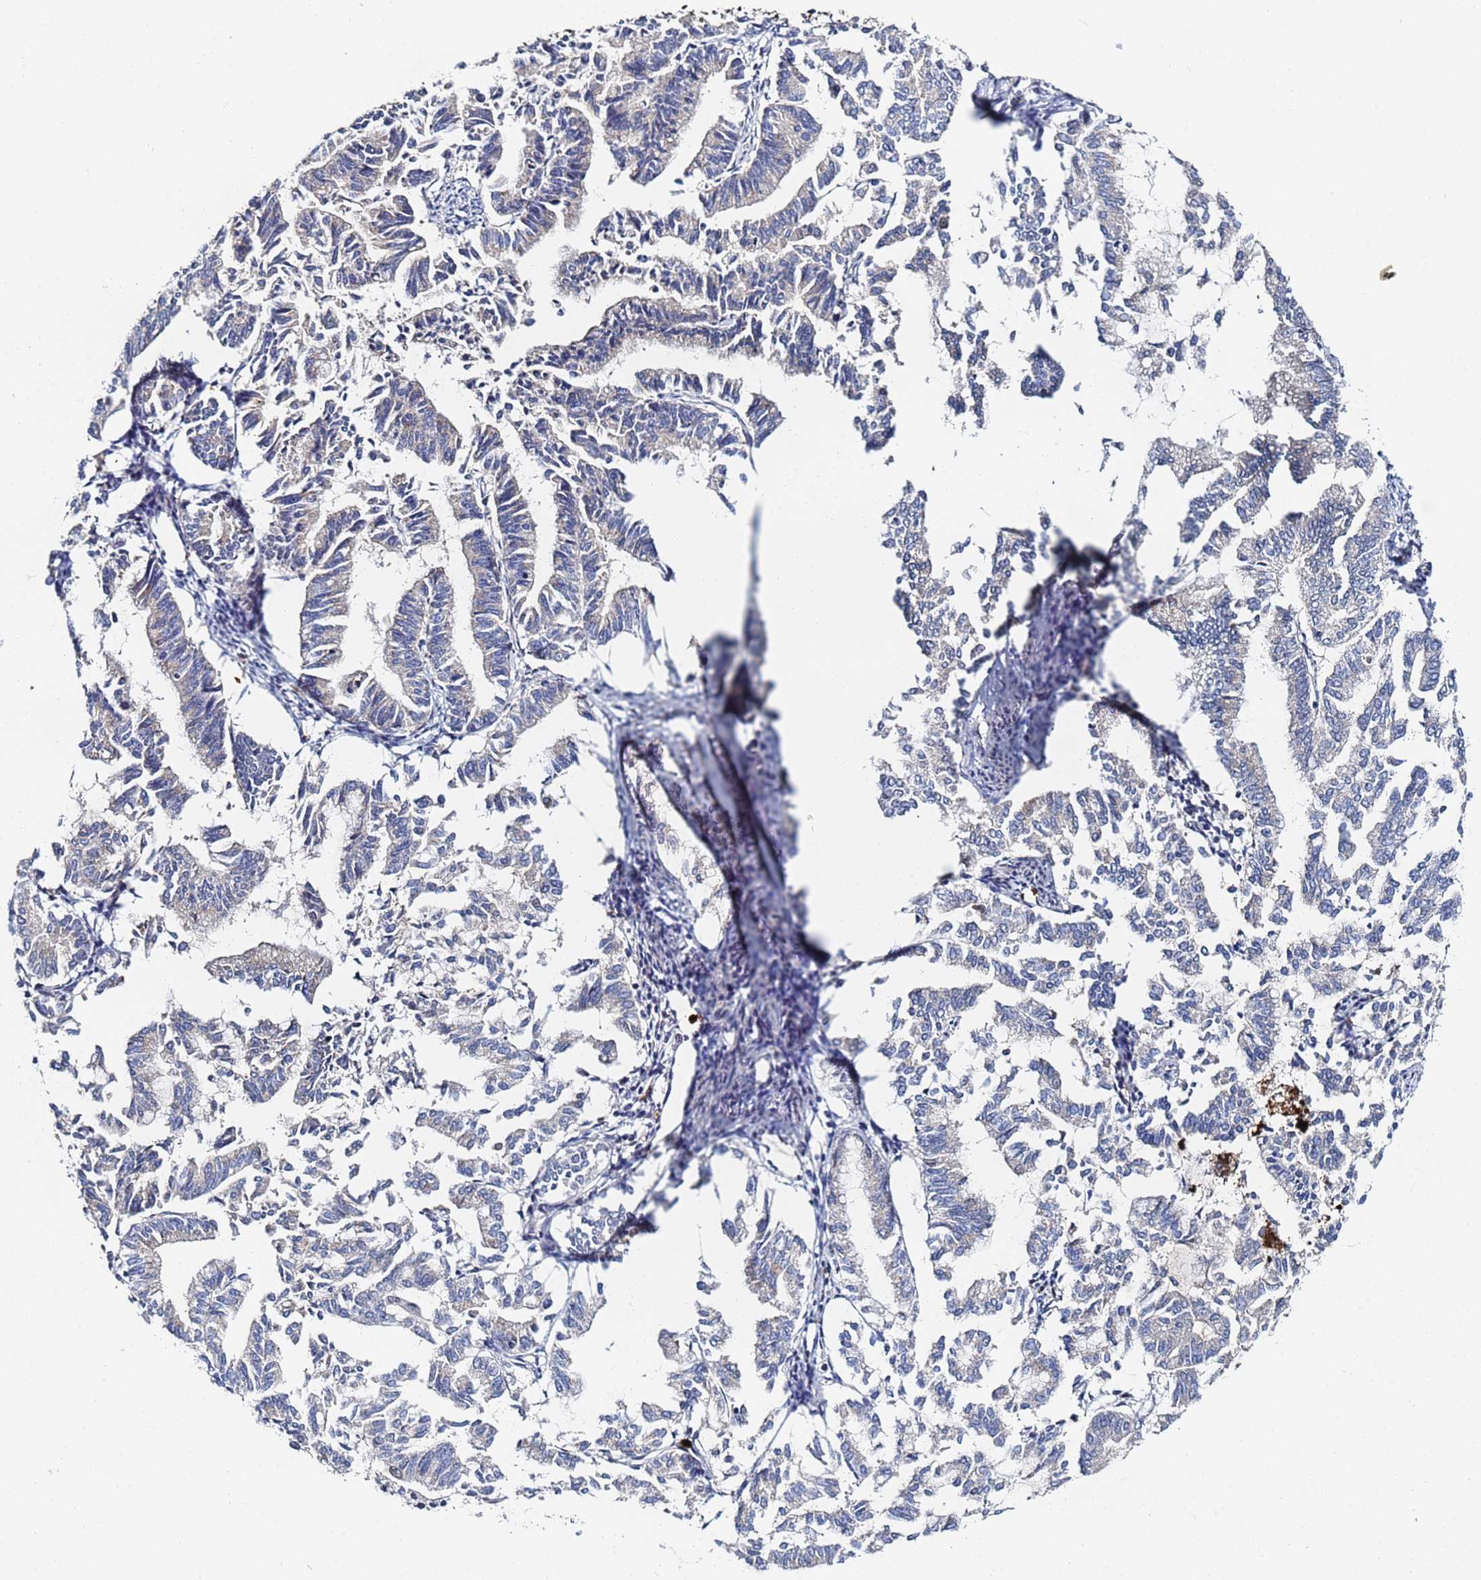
{"staining": {"intensity": "negative", "quantity": "none", "location": "none"}, "tissue": "endometrial cancer", "cell_type": "Tumor cells", "image_type": "cancer", "snomed": [{"axis": "morphology", "description": "Adenocarcinoma, NOS"}, {"axis": "topography", "description": "Endometrium"}], "caption": "IHC of endometrial cancer exhibits no positivity in tumor cells.", "gene": "MTCL1", "patient": {"sex": "female", "age": 79}}